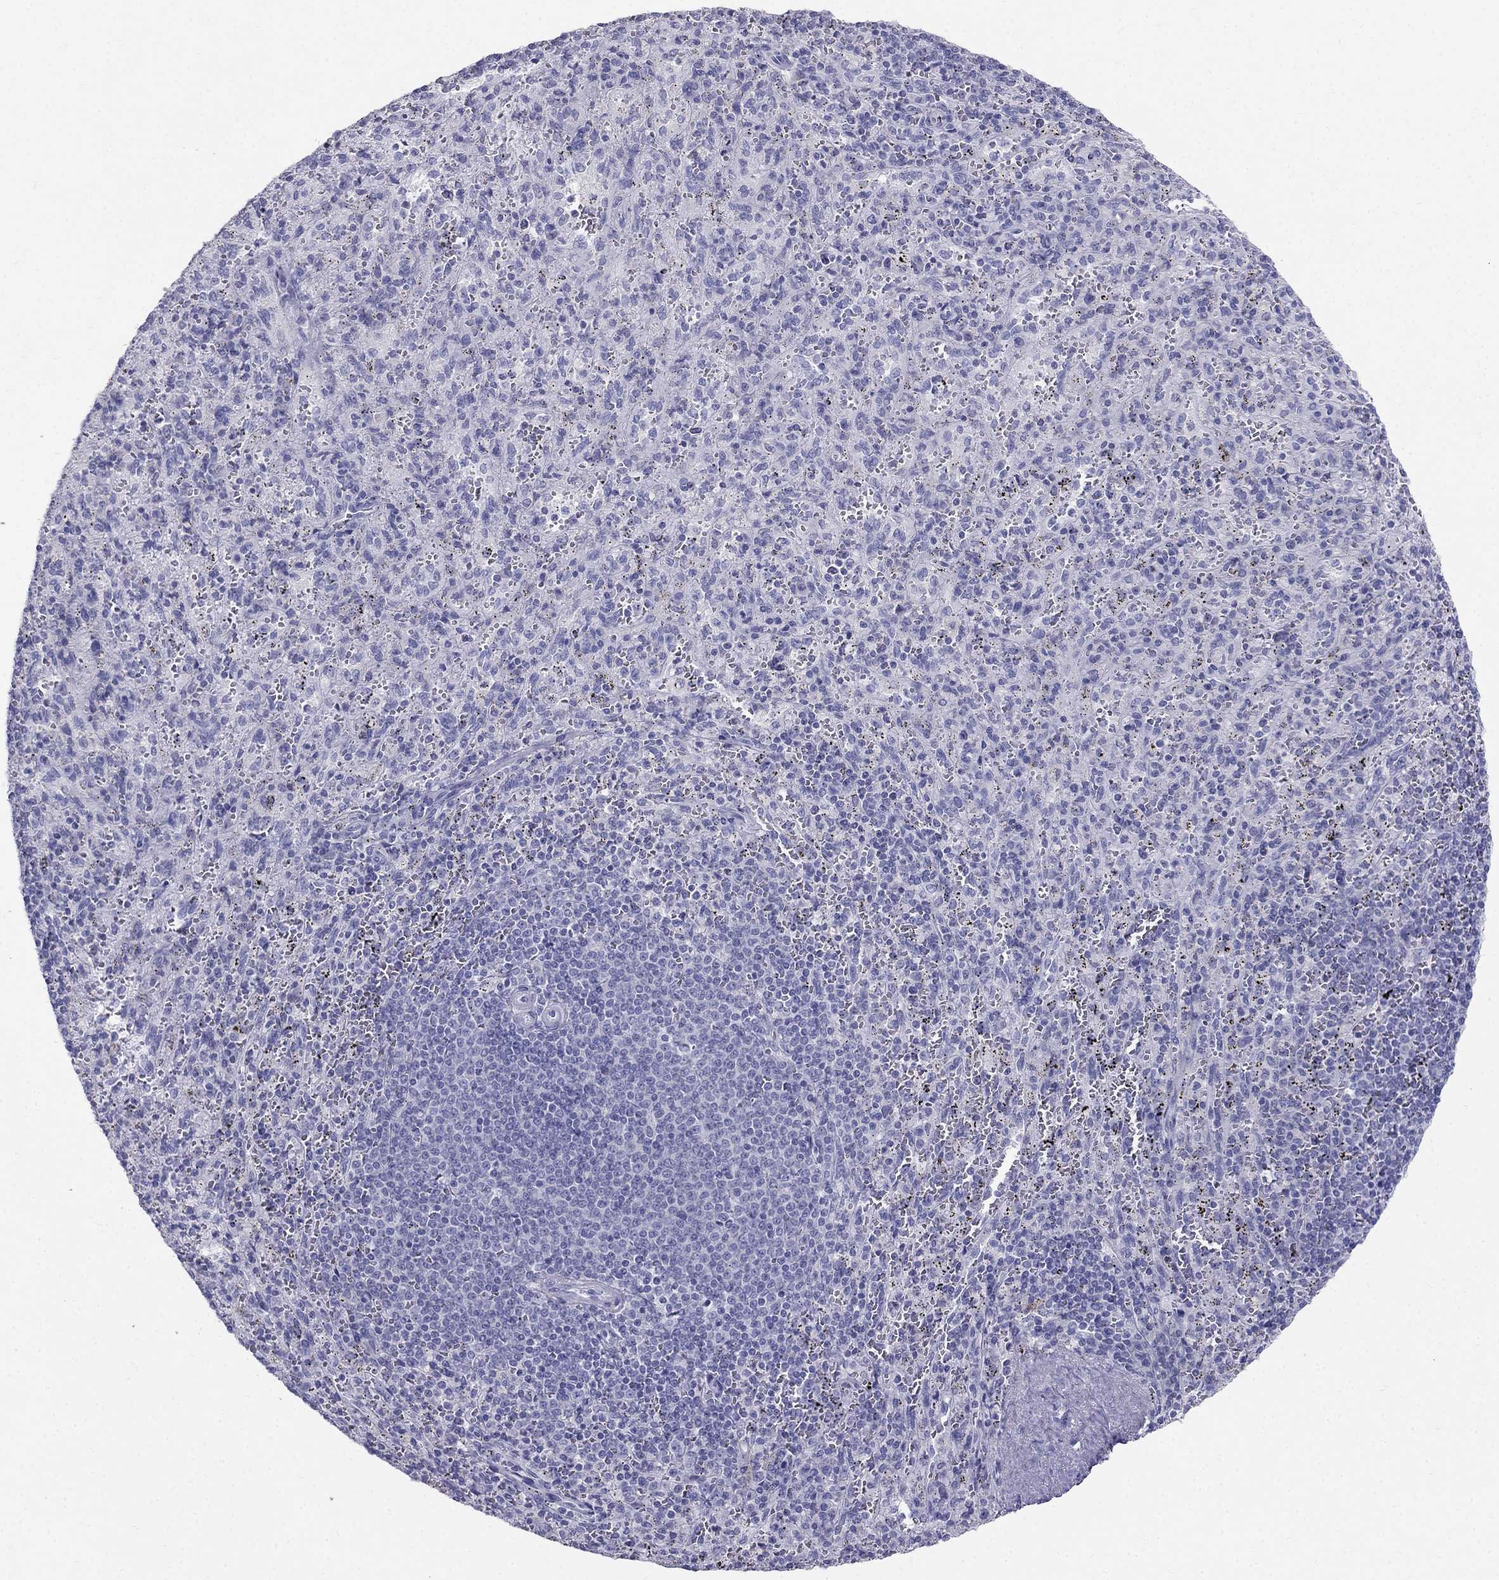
{"staining": {"intensity": "negative", "quantity": "none", "location": "none"}, "tissue": "spleen", "cell_type": "Cells in red pulp", "image_type": "normal", "snomed": [{"axis": "morphology", "description": "Normal tissue, NOS"}, {"axis": "topography", "description": "Spleen"}], "caption": "An image of spleen stained for a protein exhibits no brown staining in cells in red pulp.", "gene": "RFLNA", "patient": {"sex": "male", "age": 57}}